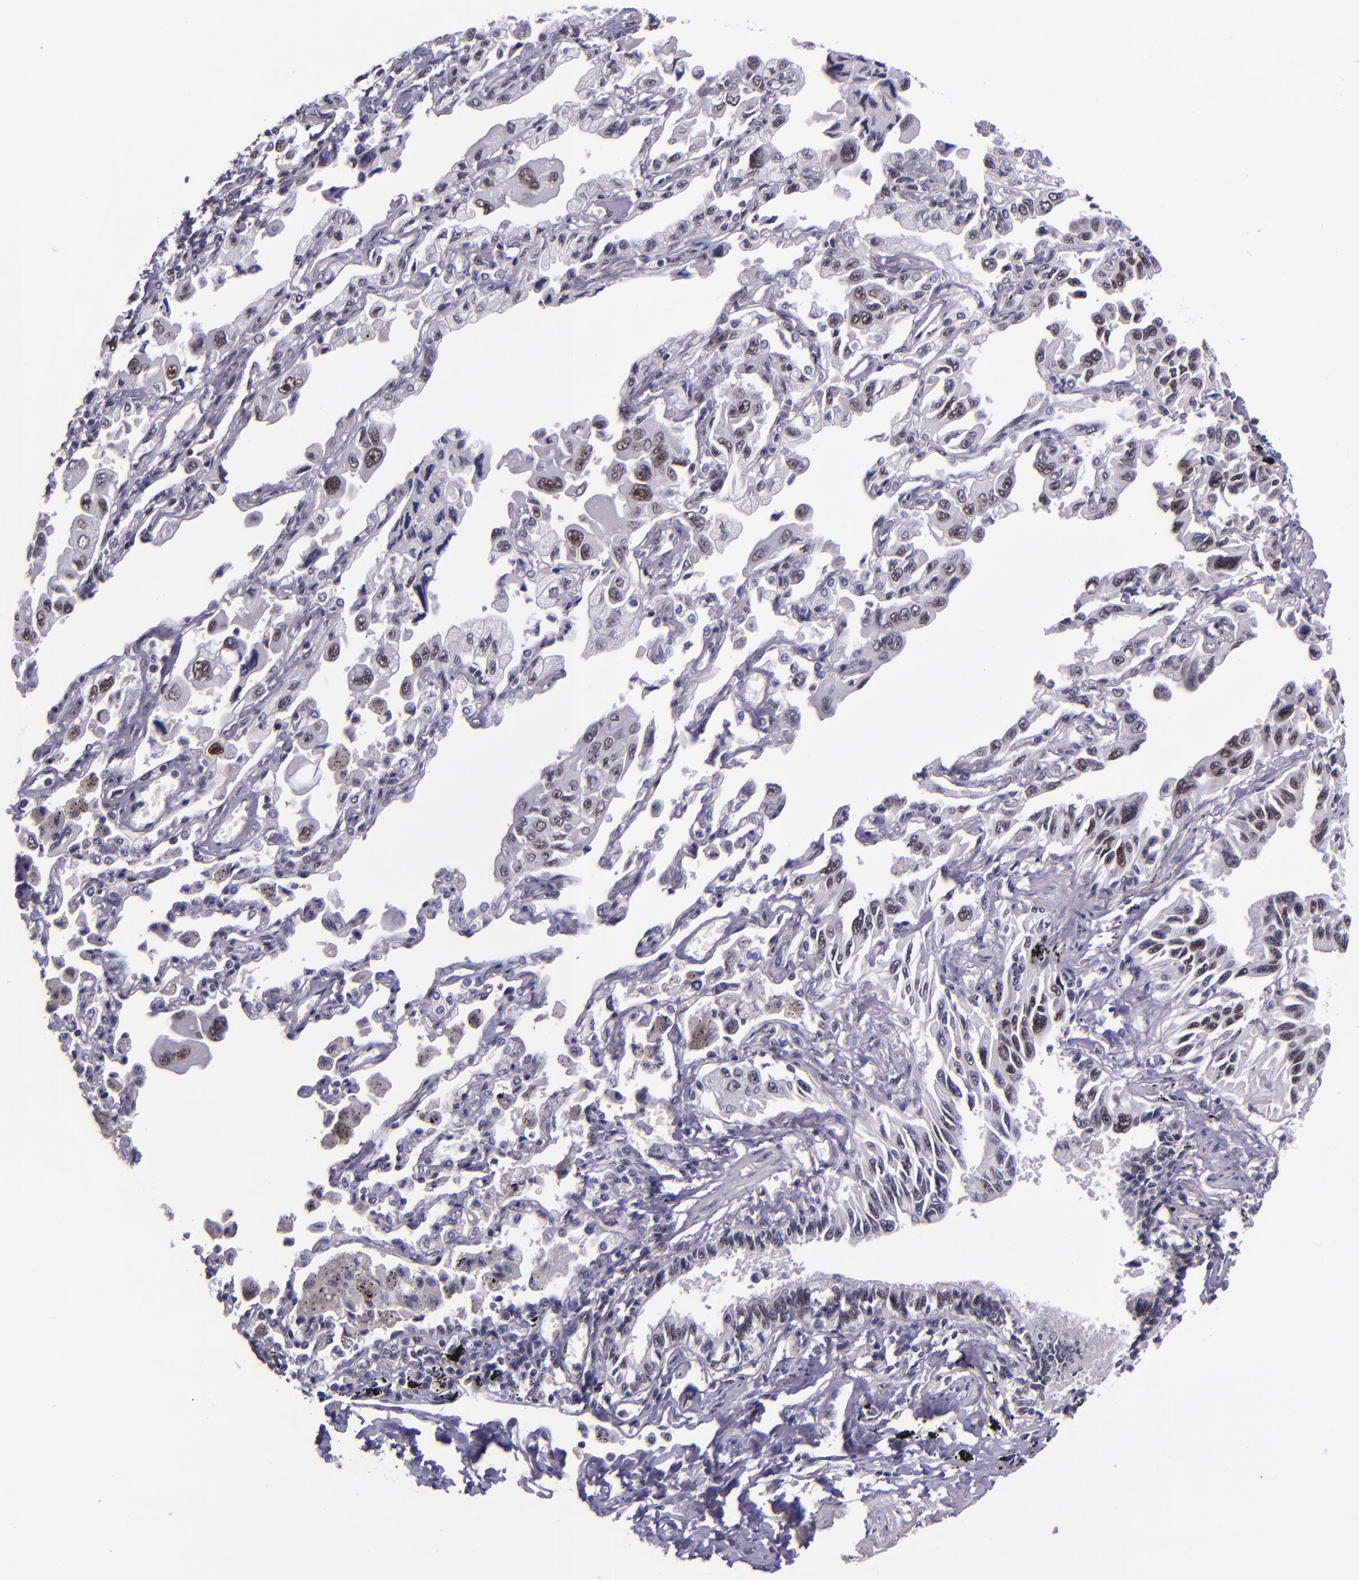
{"staining": {"intensity": "weak", "quantity": "<25%", "location": "nuclear"}, "tissue": "lung cancer", "cell_type": "Tumor cells", "image_type": "cancer", "snomed": [{"axis": "morphology", "description": "Adenocarcinoma, NOS"}, {"axis": "topography", "description": "Lung"}], "caption": "Tumor cells show no significant staining in lung adenocarcinoma.", "gene": "GPKOW", "patient": {"sex": "male", "age": 64}}